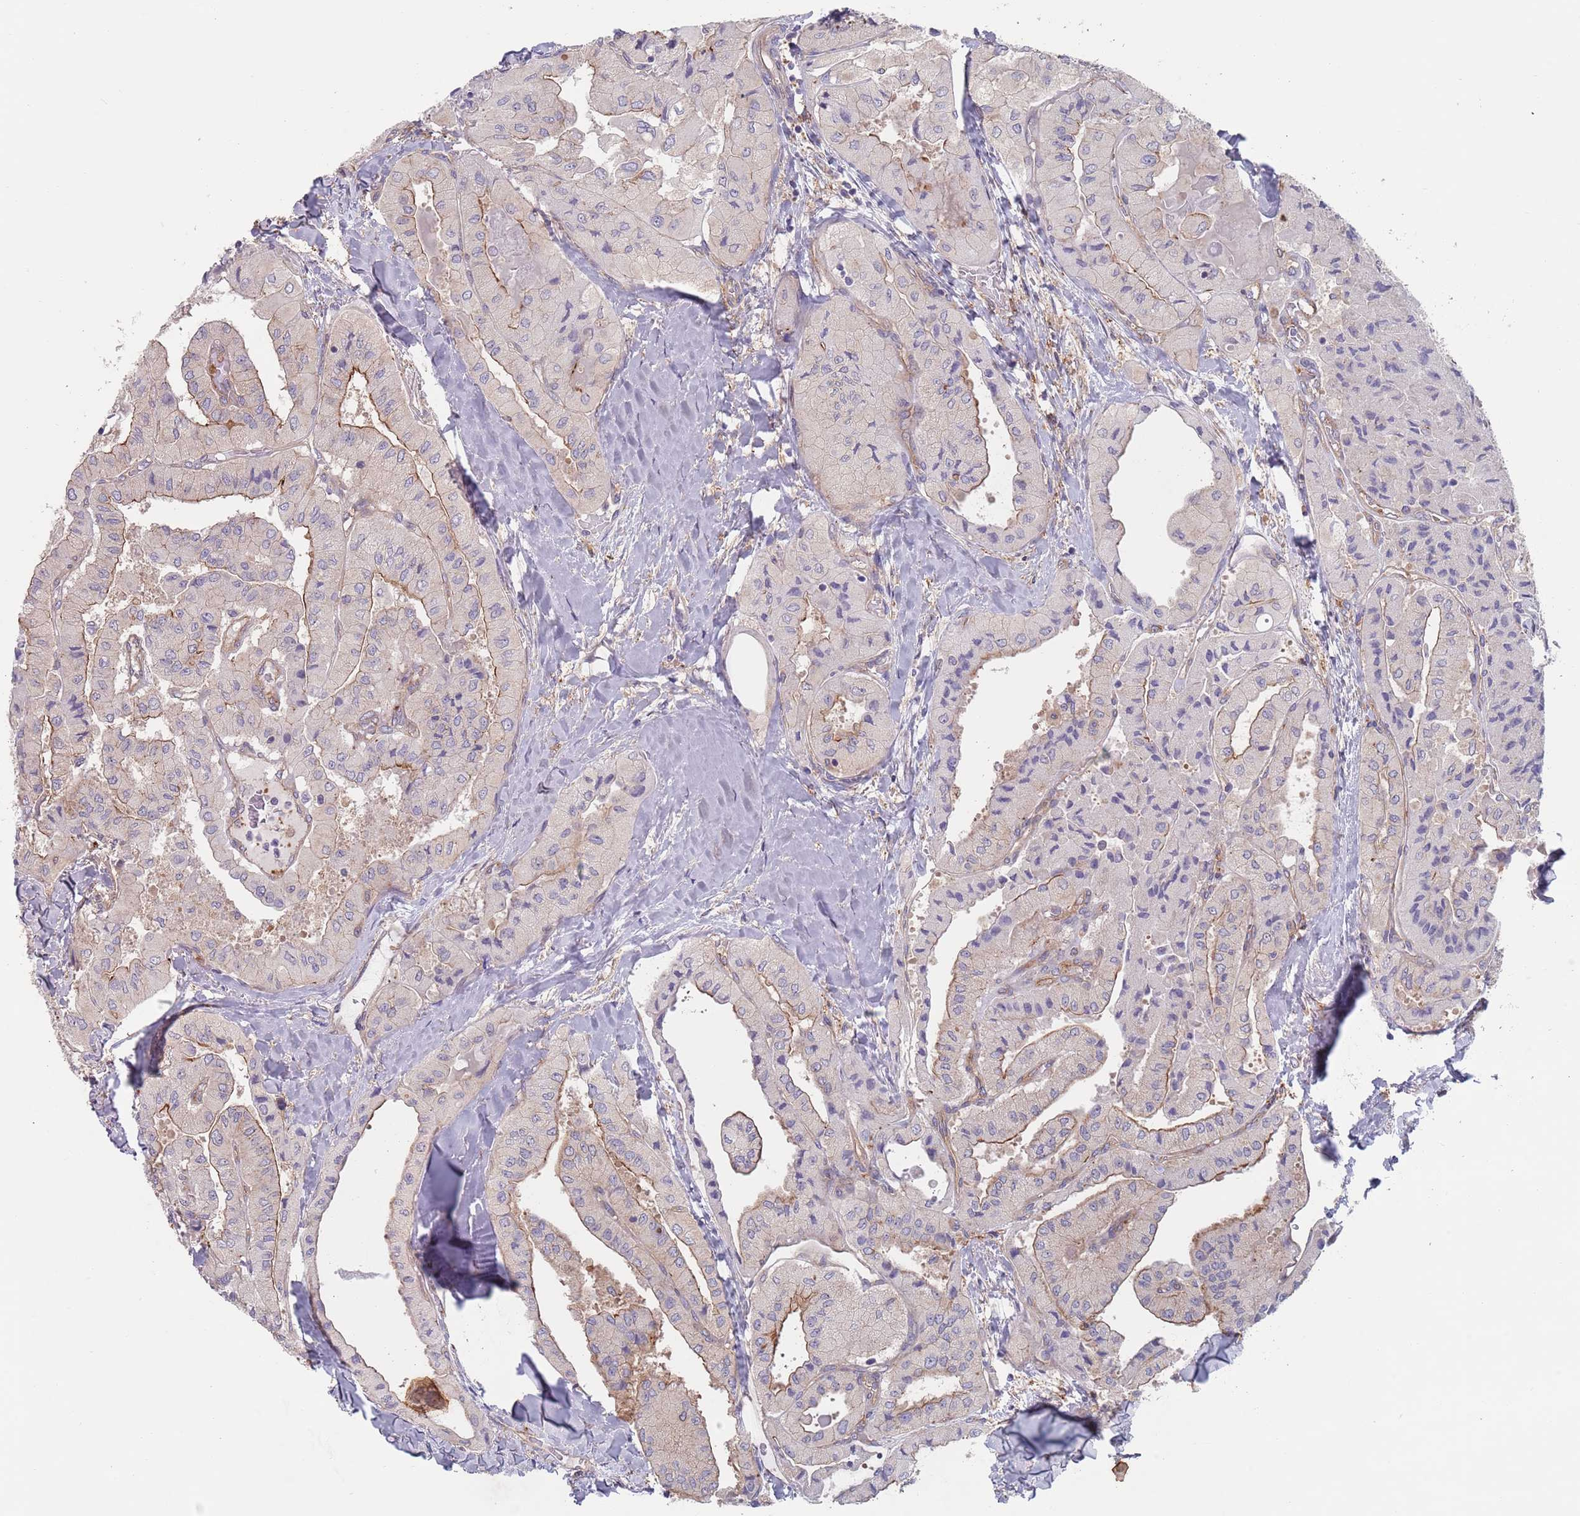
{"staining": {"intensity": "weak", "quantity": "<25%", "location": "cytoplasmic/membranous"}, "tissue": "thyroid cancer", "cell_type": "Tumor cells", "image_type": "cancer", "snomed": [{"axis": "morphology", "description": "Normal tissue, NOS"}, {"axis": "morphology", "description": "Papillary adenocarcinoma, NOS"}, {"axis": "topography", "description": "Thyroid gland"}], "caption": "Tumor cells are negative for protein expression in human thyroid cancer (papillary adenocarcinoma).", "gene": "APPL2", "patient": {"sex": "female", "age": 59}}